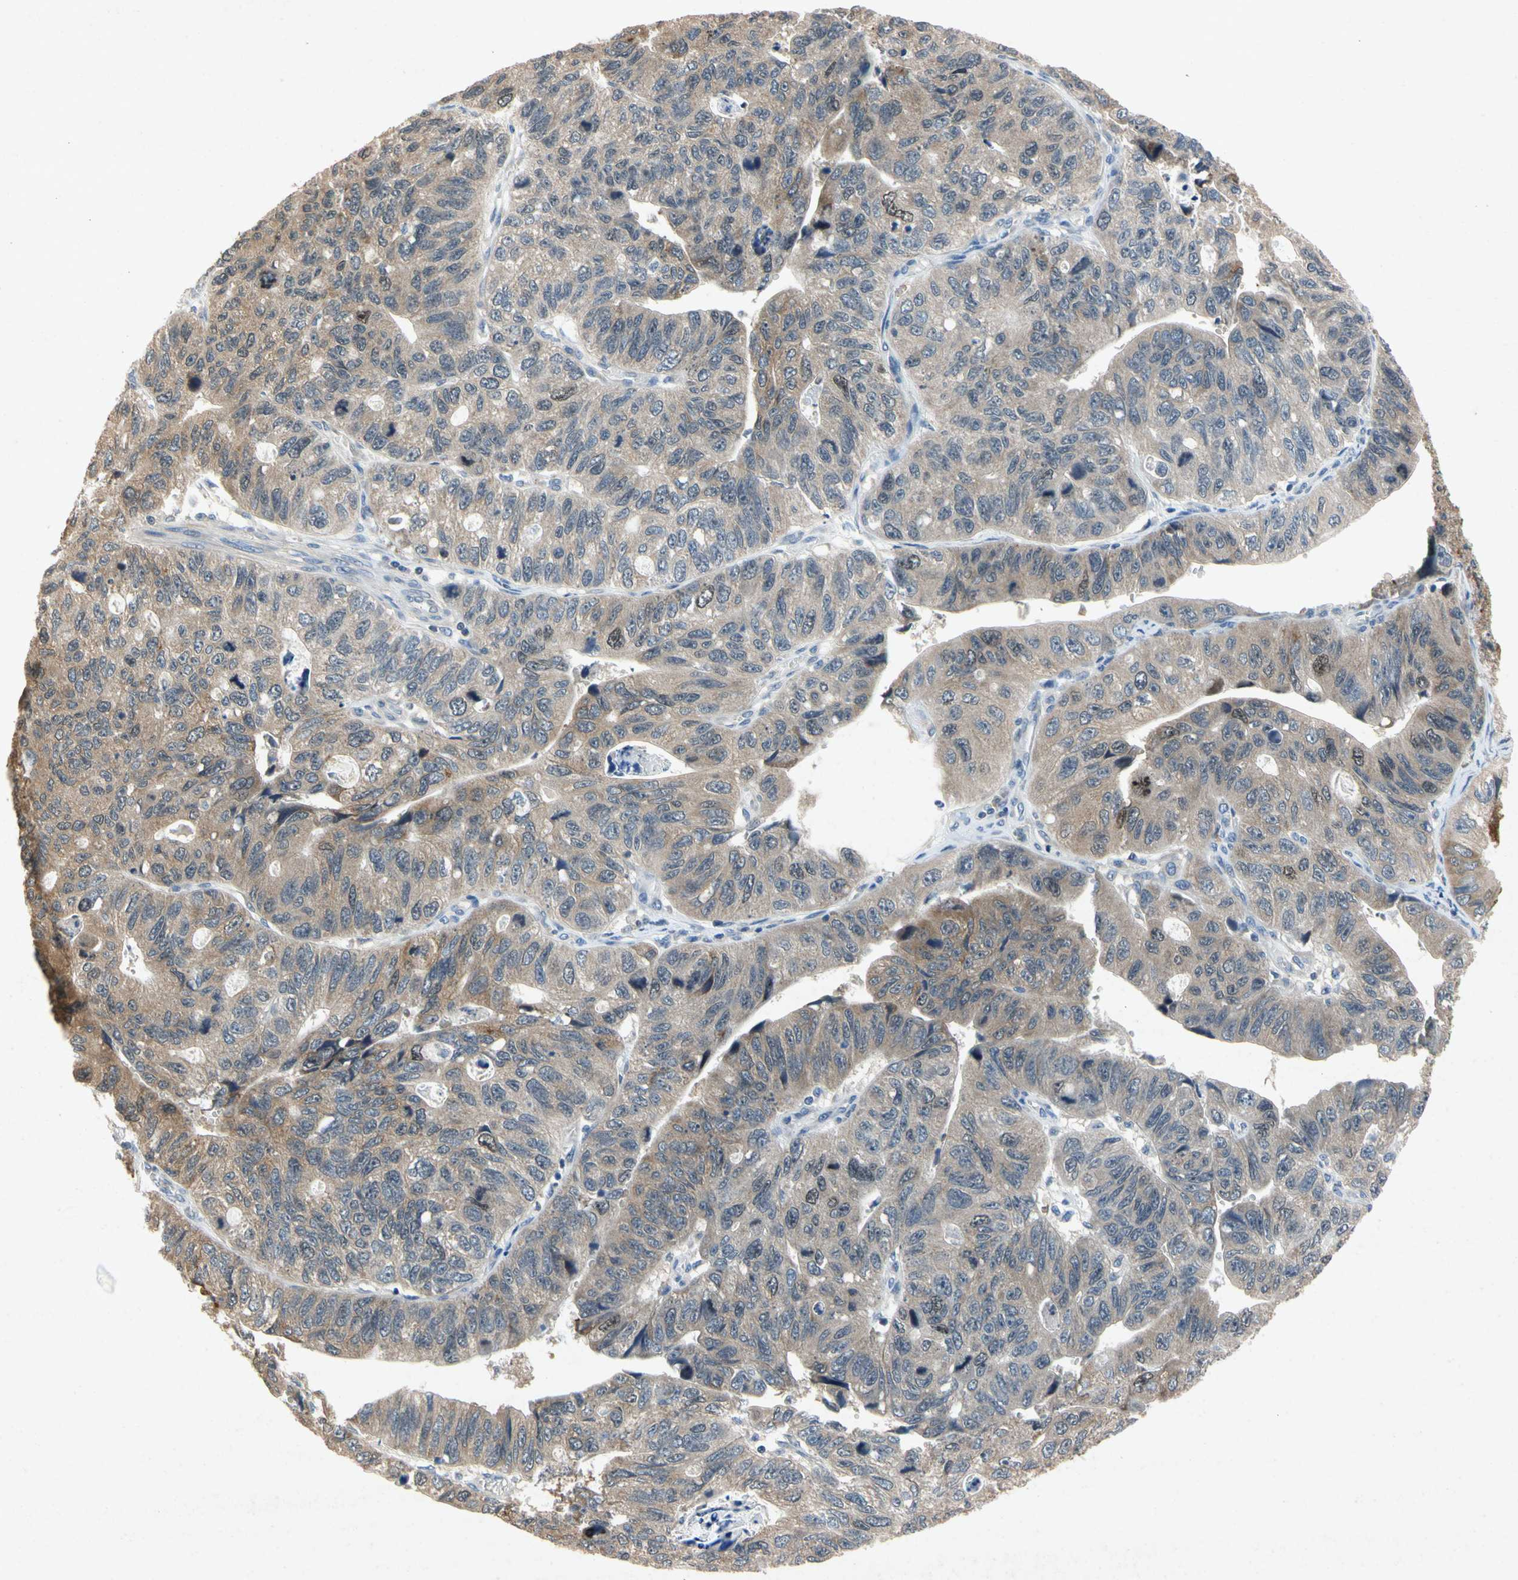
{"staining": {"intensity": "moderate", "quantity": ">75%", "location": "cytoplasmic/membranous"}, "tissue": "stomach cancer", "cell_type": "Tumor cells", "image_type": "cancer", "snomed": [{"axis": "morphology", "description": "Adenocarcinoma, NOS"}, {"axis": "topography", "description": "Stomach"}], "caption": "The micrograph shows immunohistochemical staining of stomach cancer. There is moderate cytoplasmic/membranous expression is seen in approximately >75% of tumor cells.", "gene": "RPS6KA1", "patient": {"sex": "male", "age": 59}}